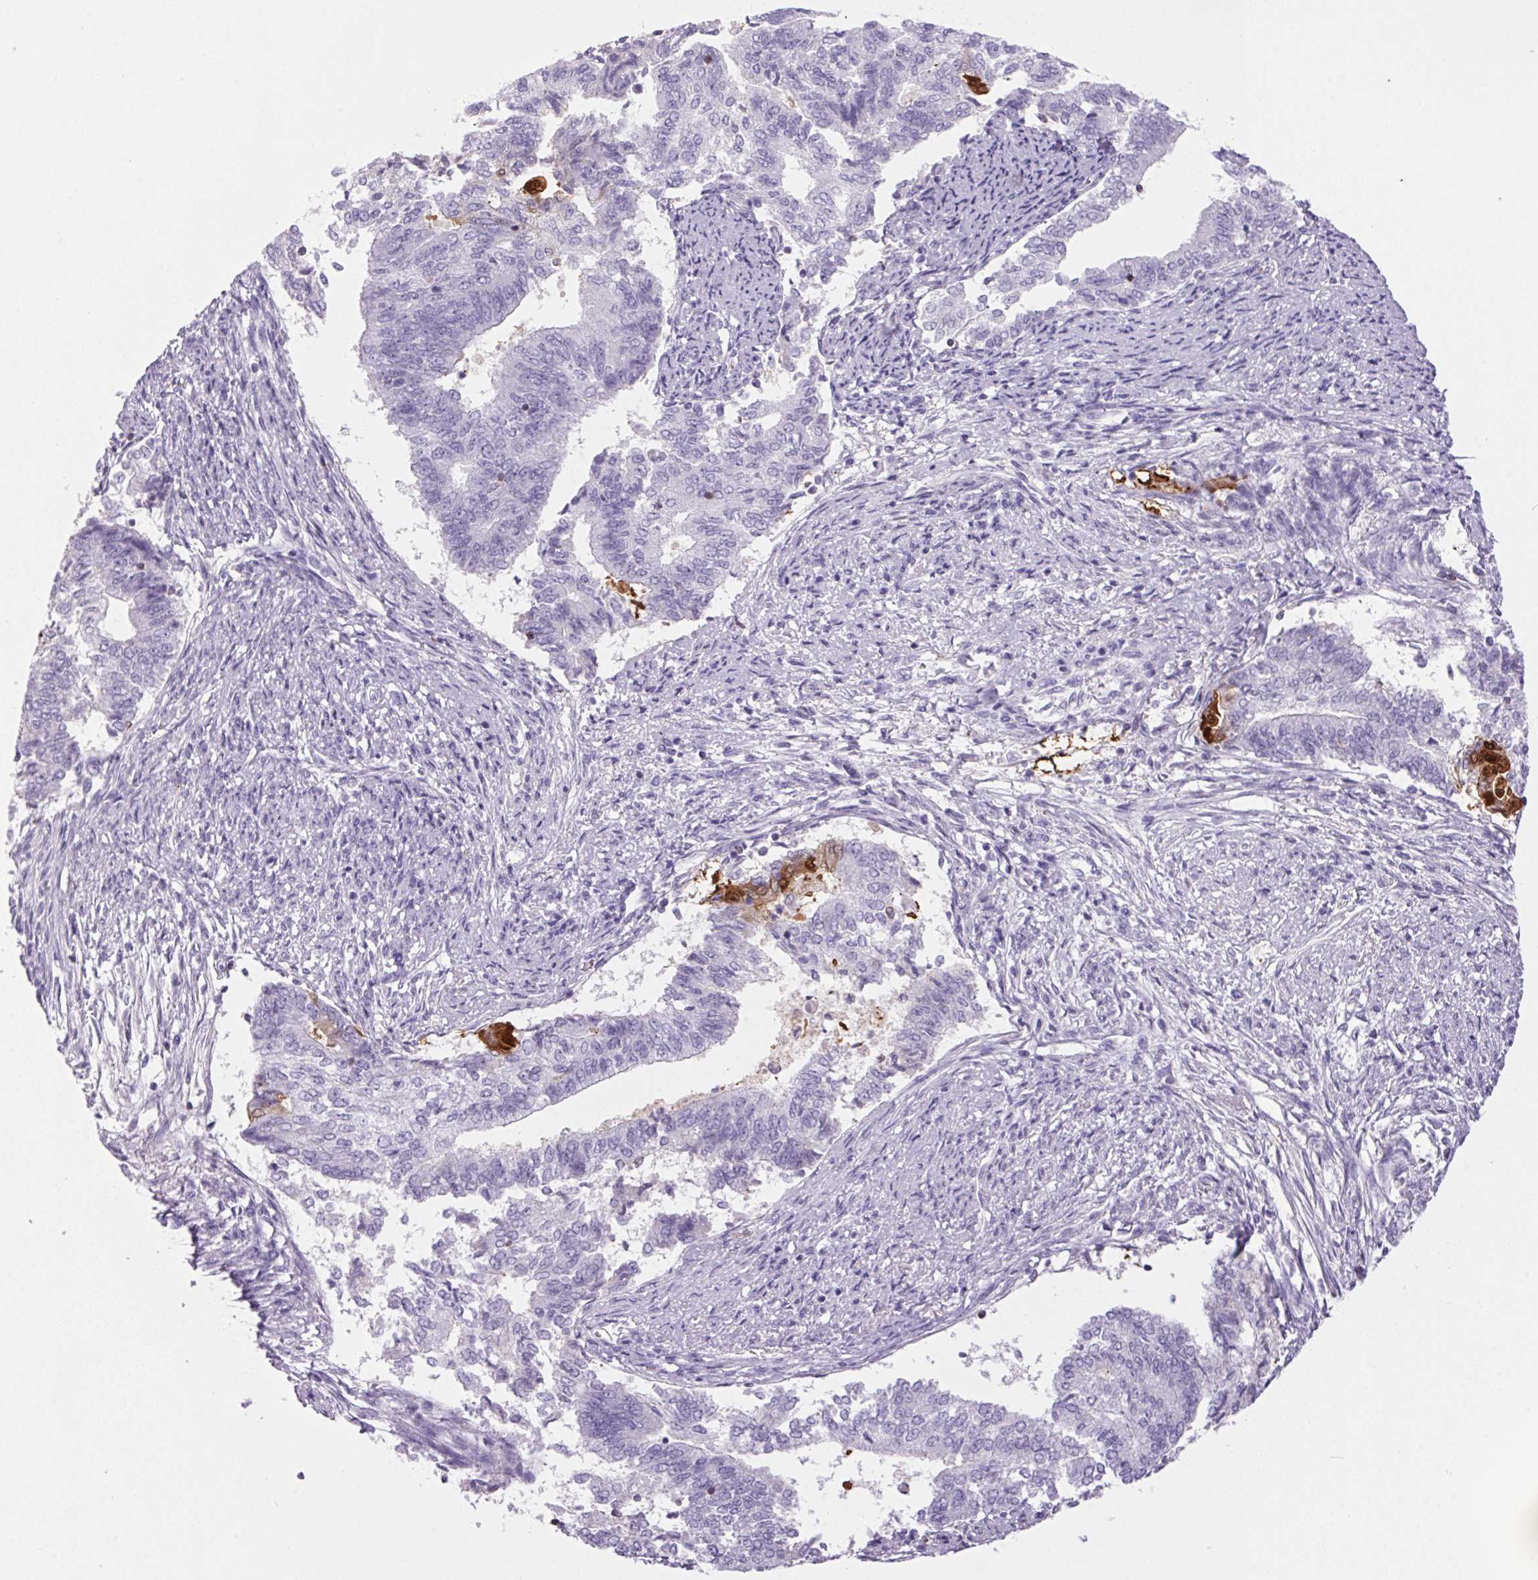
{"staining": {"intensity": "negative", "quantity": "none", "location": "none"}, "tissue": "endometrial cancer", "cell_type": "Tumor cells", "image_type": "cancer", "snomed": [{"axis": "morphology", "description": "Adenocarcinoma, NOS"}, {"axis": "topography", "description": "Endometrium"}], "caption": "DAB immunohistochemical staining of human adenocarcinoma (endometrial) reveals no significant expression in tumor cells.", "gene": "S100A2", "patient": {"sex": "female", "age": 65}}